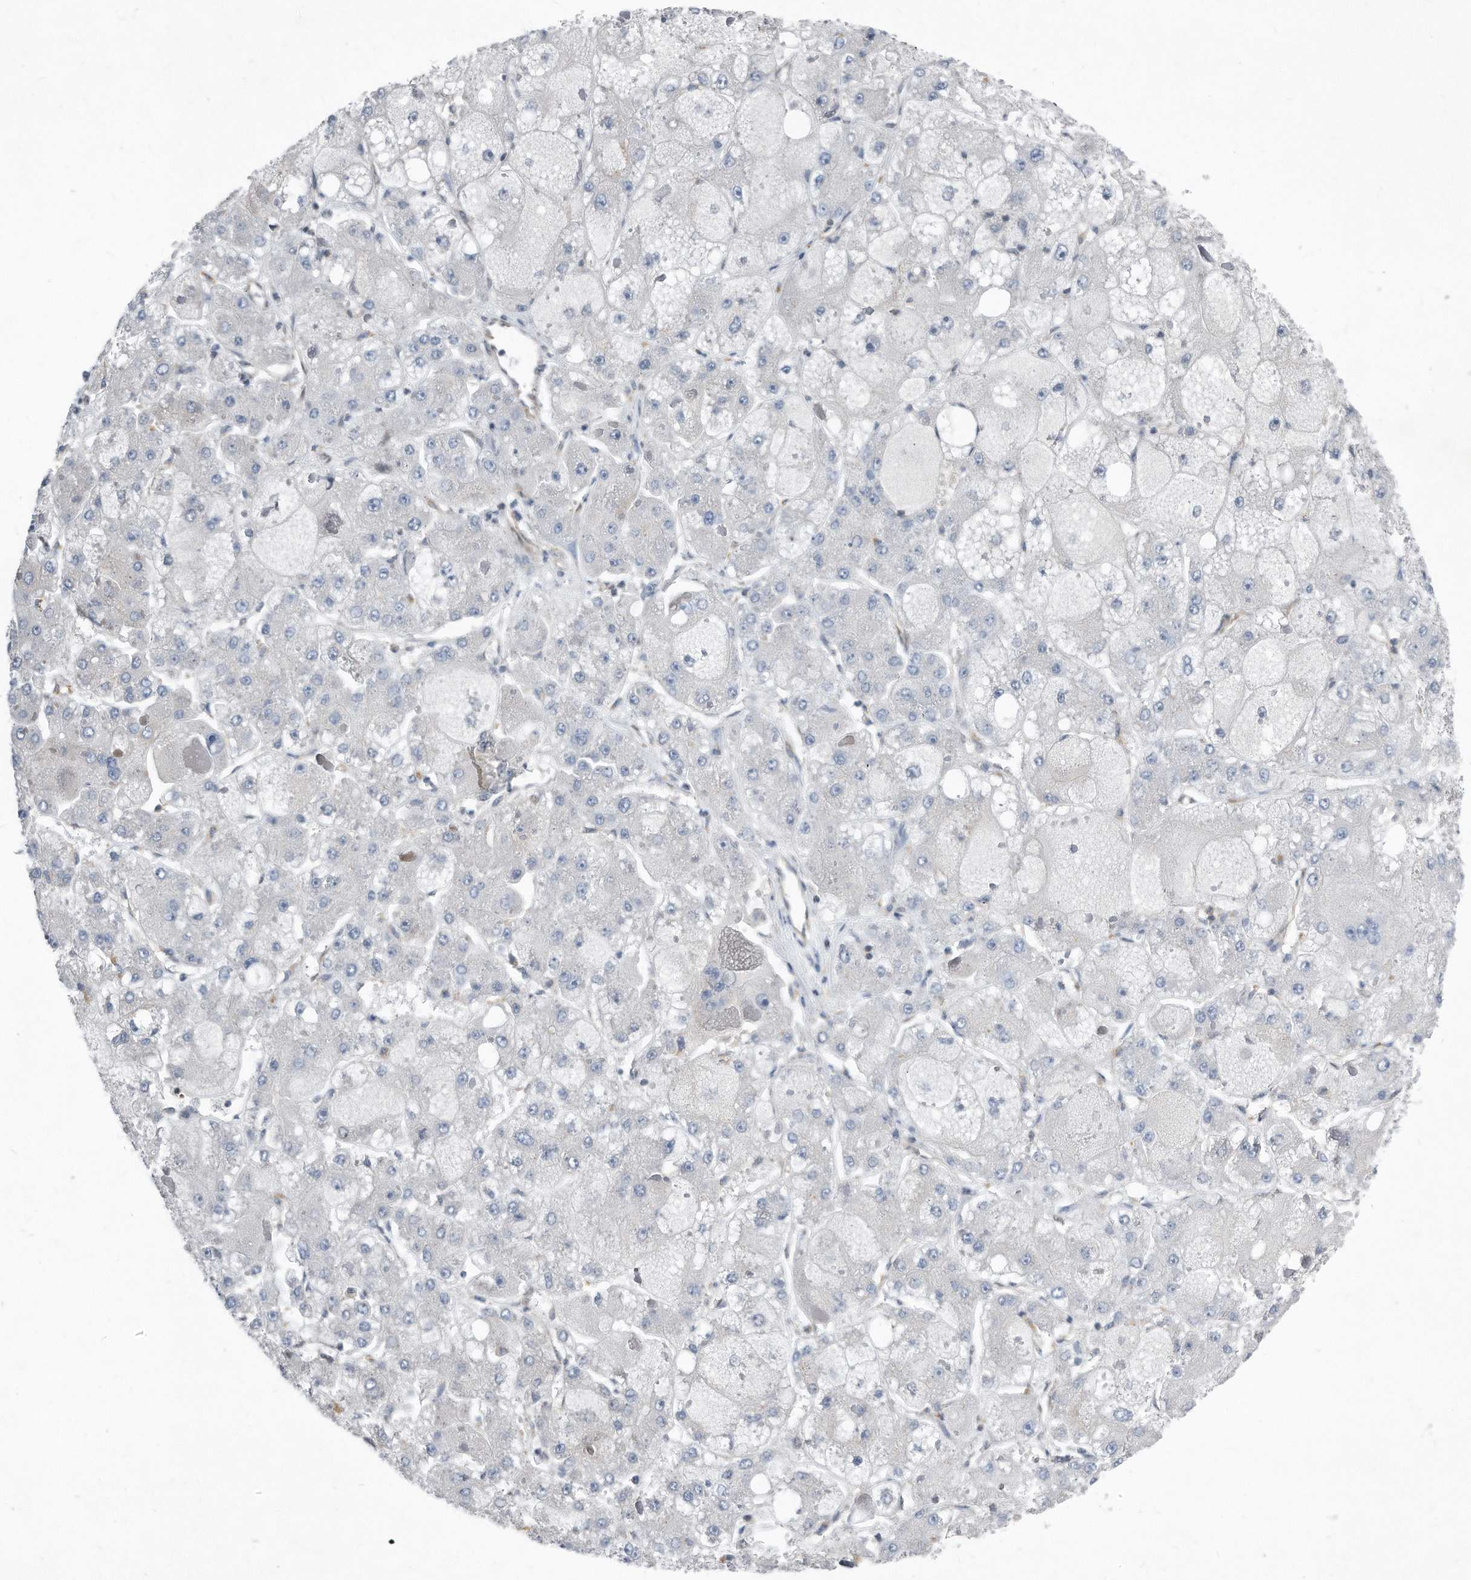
{"staining": {"intensity": "negative", "quantity": "none", "location": "none"}, "tissue": "liver cancer", "cell_type": "Tumor cells", "image_type": "cancer", "snomed": [{"axis": "morphology", "description": "Carcinoma, Hepatocellular, NOS"}, {"axis": "topography", "description": "Liver"}], "caption": "The photomicrograph reveals no staining of tumor cells in liver cancer (hepatocellular carcinoma). (Stains: DAB immunohistochemistry with hematoxylin counter stain, Microscopy: brightfield microscopy at high magnification).", "gene": "MAP2K6", "patient": {"sex": "female", "age": 73}}